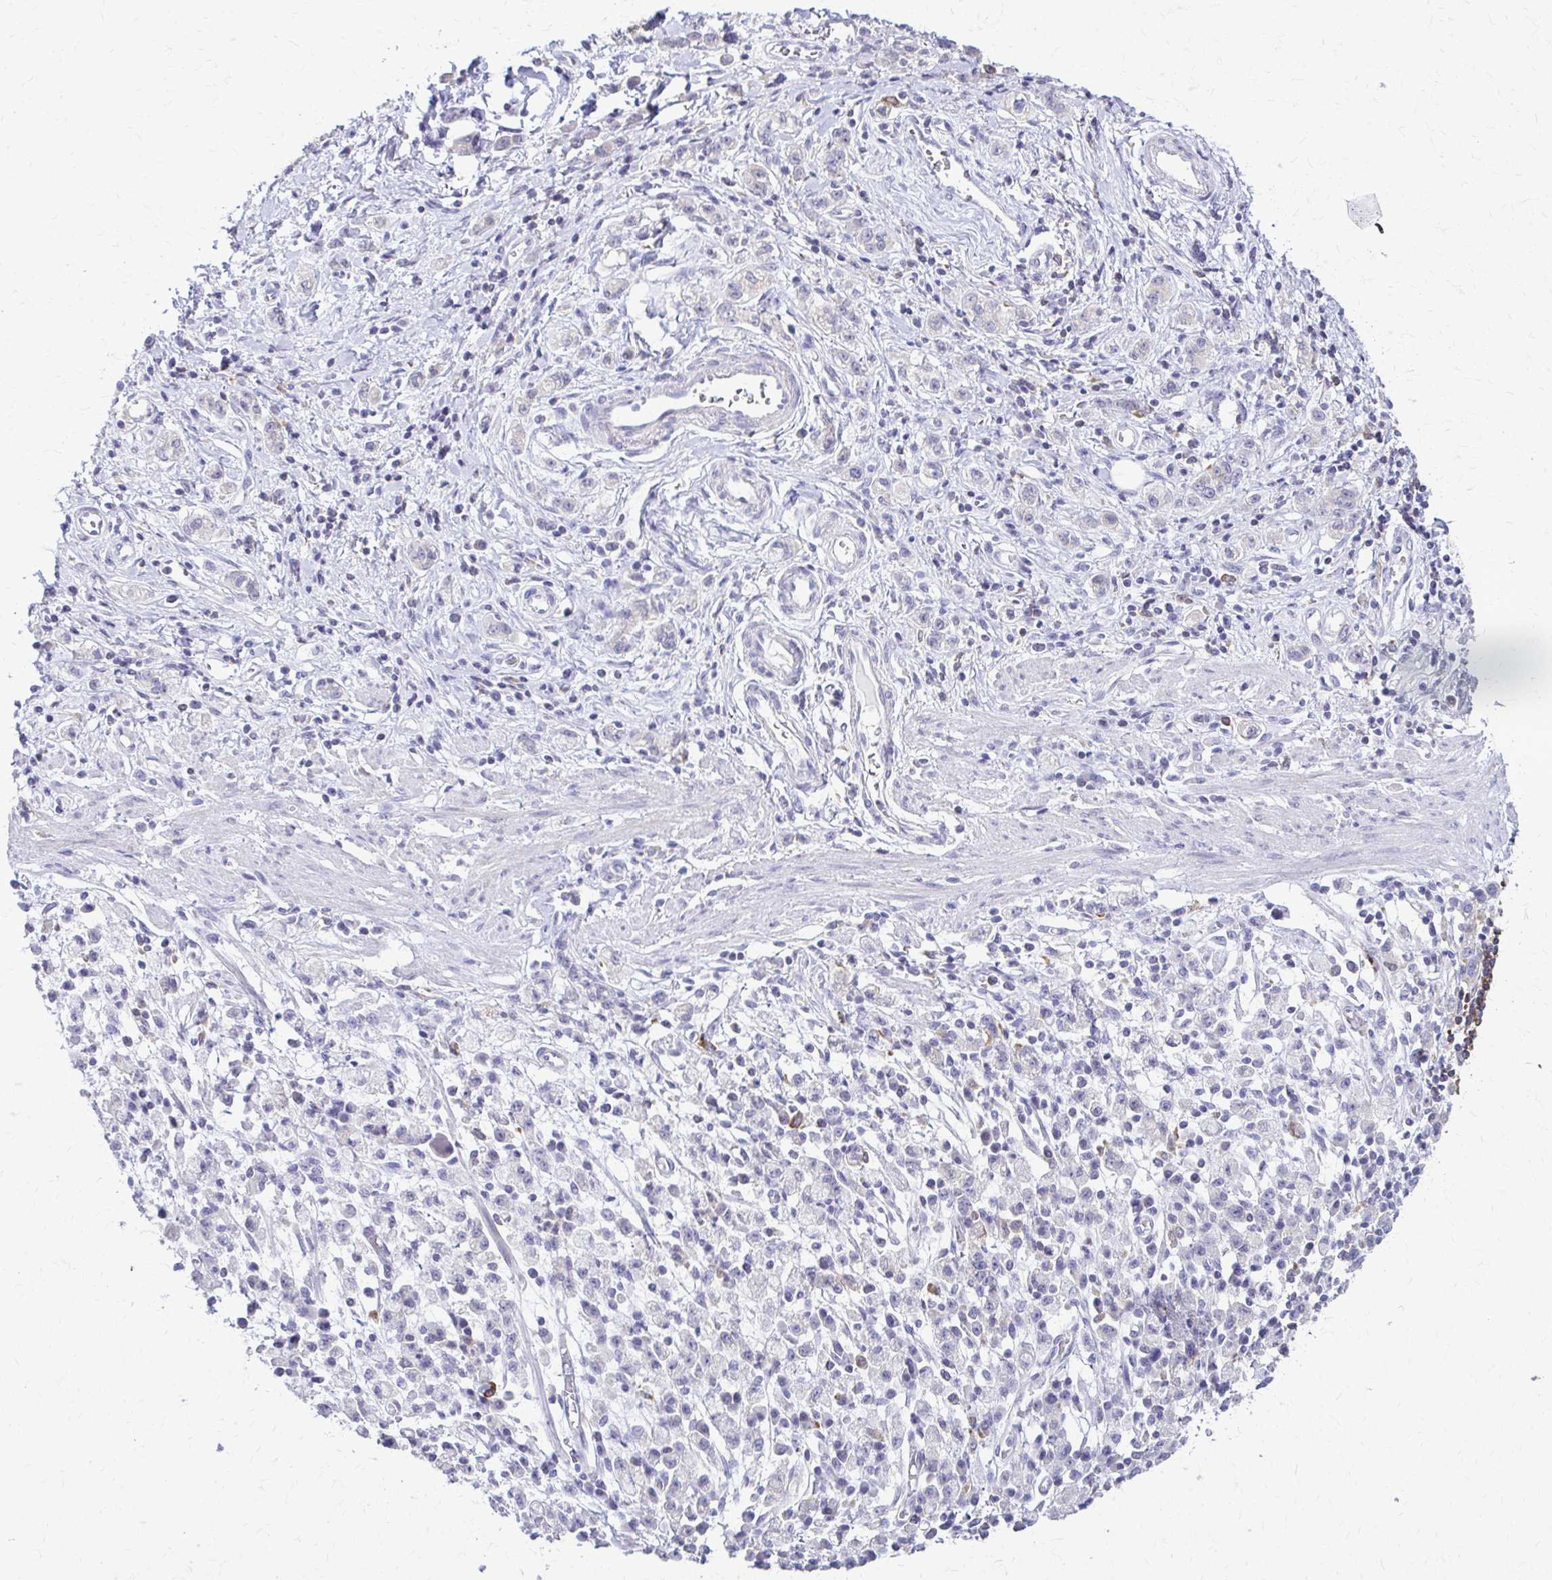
{"staining": {"intensity": "negative", "quantity": "none", "location": "none"}, "tissue": "stomach cancer", "cell_type": "Tumor cells", "image_type": "cancer", "snomed": [{"axis": "morphology", "description": "Adenocarcinoma, NOS"}, {"axis": "topography", "description": "Stomach"}], "caption": "Immunohistochemistry (IHC) histopathology image of human stomach cancer (adenocarcinoma) stained for a protein (brown), which demonstrates no staining in tumor cells.", "gene": "PIK3AP1", "patient": {"sex": "male", "age": 77}}